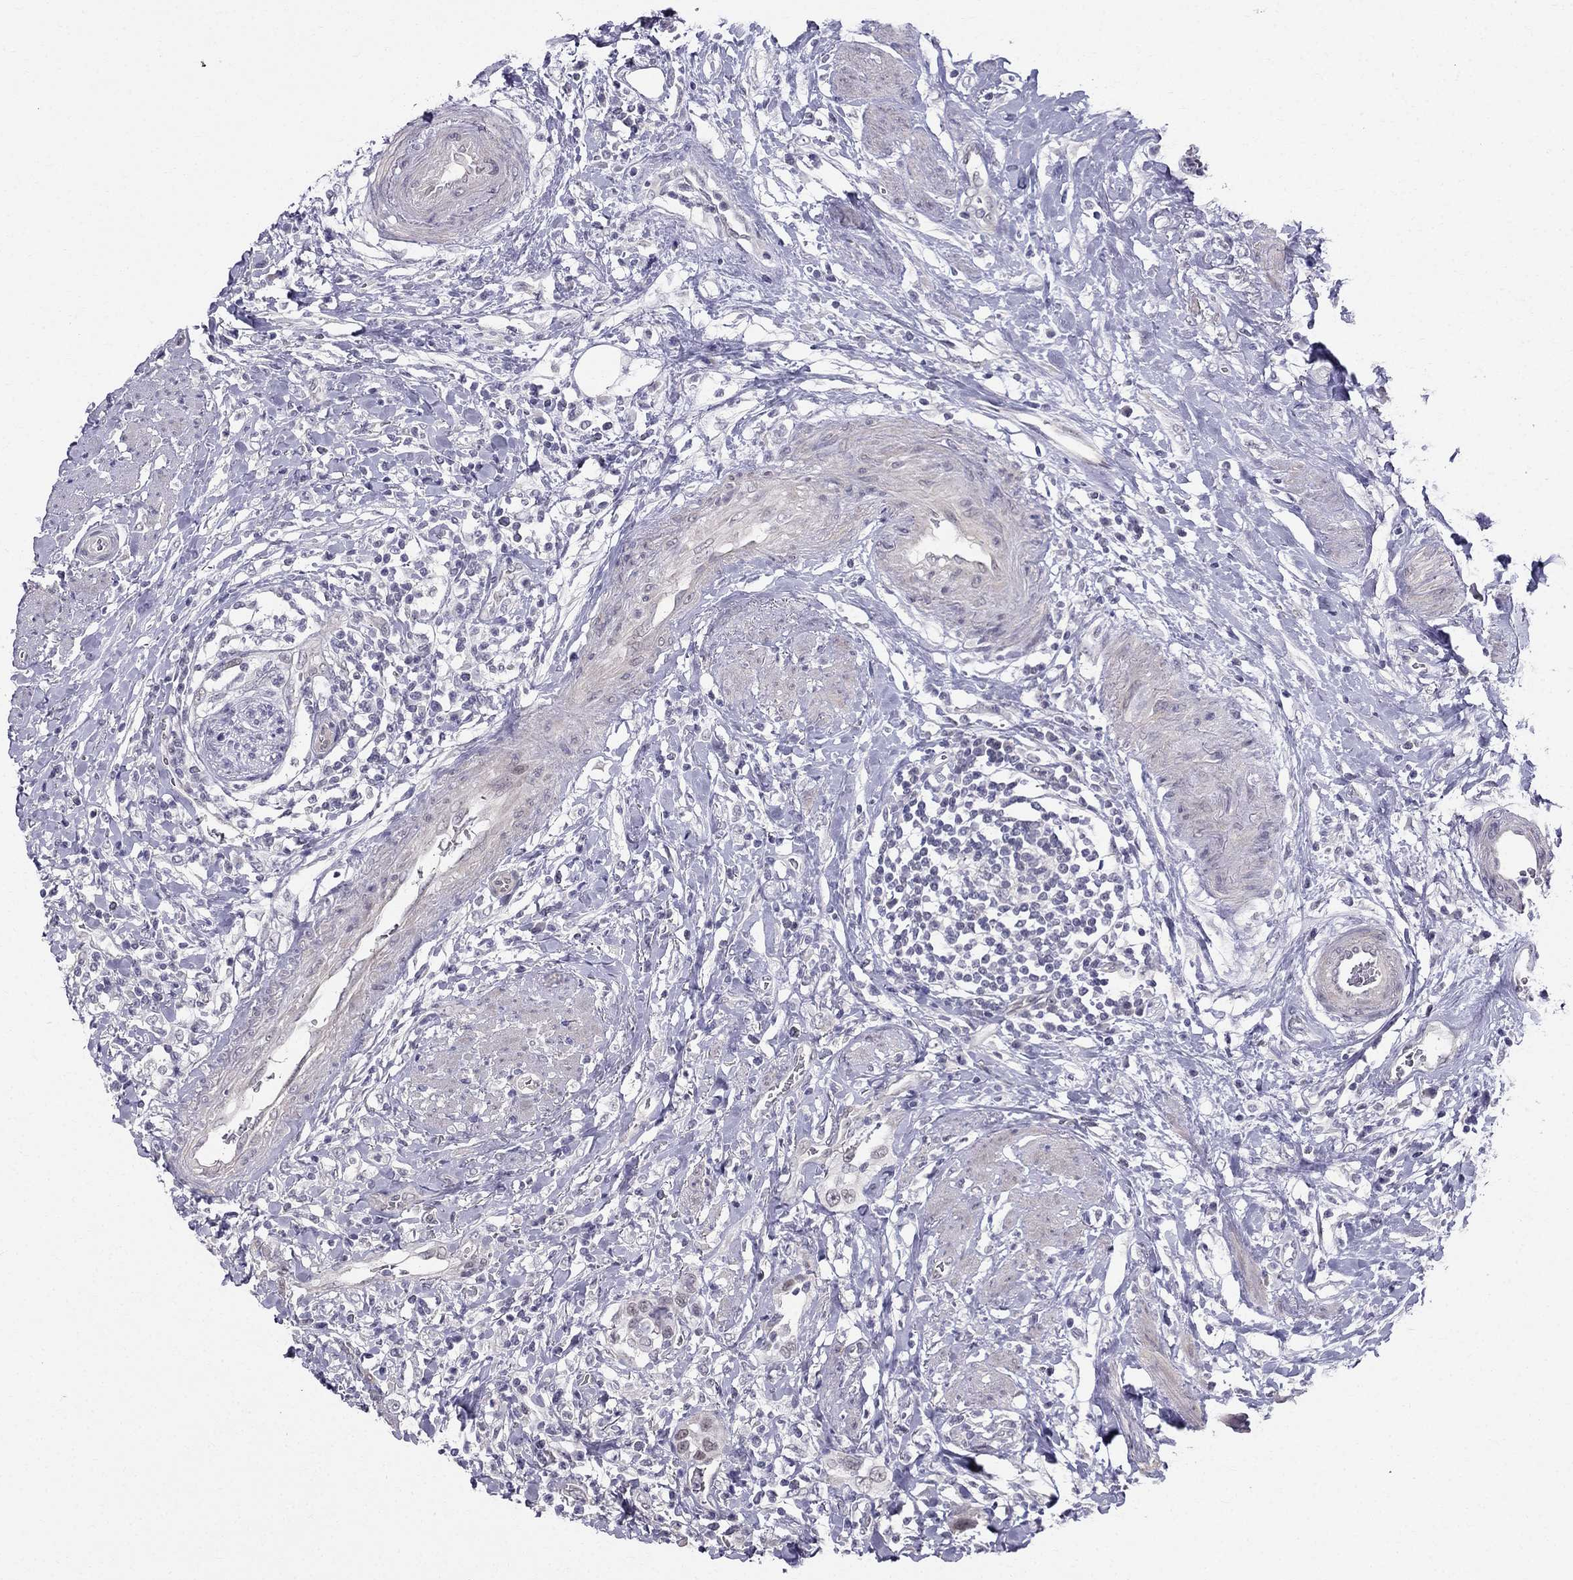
{"staining": {"intensity": "negative", "quantity": "none", "location": "none"}, "tissue": "urothelial cancer", "cell_type": "Tumor cells", "image_type": "cancer", "snomed": [{"axis": "morphology", "description": "Urothelial carcinoma, NOS"}, {"axis": "morphology", "description": "Urothelial carcinoma, High grade"}, {"axis": "topography", "description": "Urinary bladder"}], "caption": "IHC of high-grade urothelial carcinoma displays no expression in tumor cells. The staining is performed using DAB (3,3'-diaminobenzidine) brown chromogen with nuclei counter-stained in using hematoxylin.", "gene": "BAG5", "patient": {"sex": "female", "age": 64}}